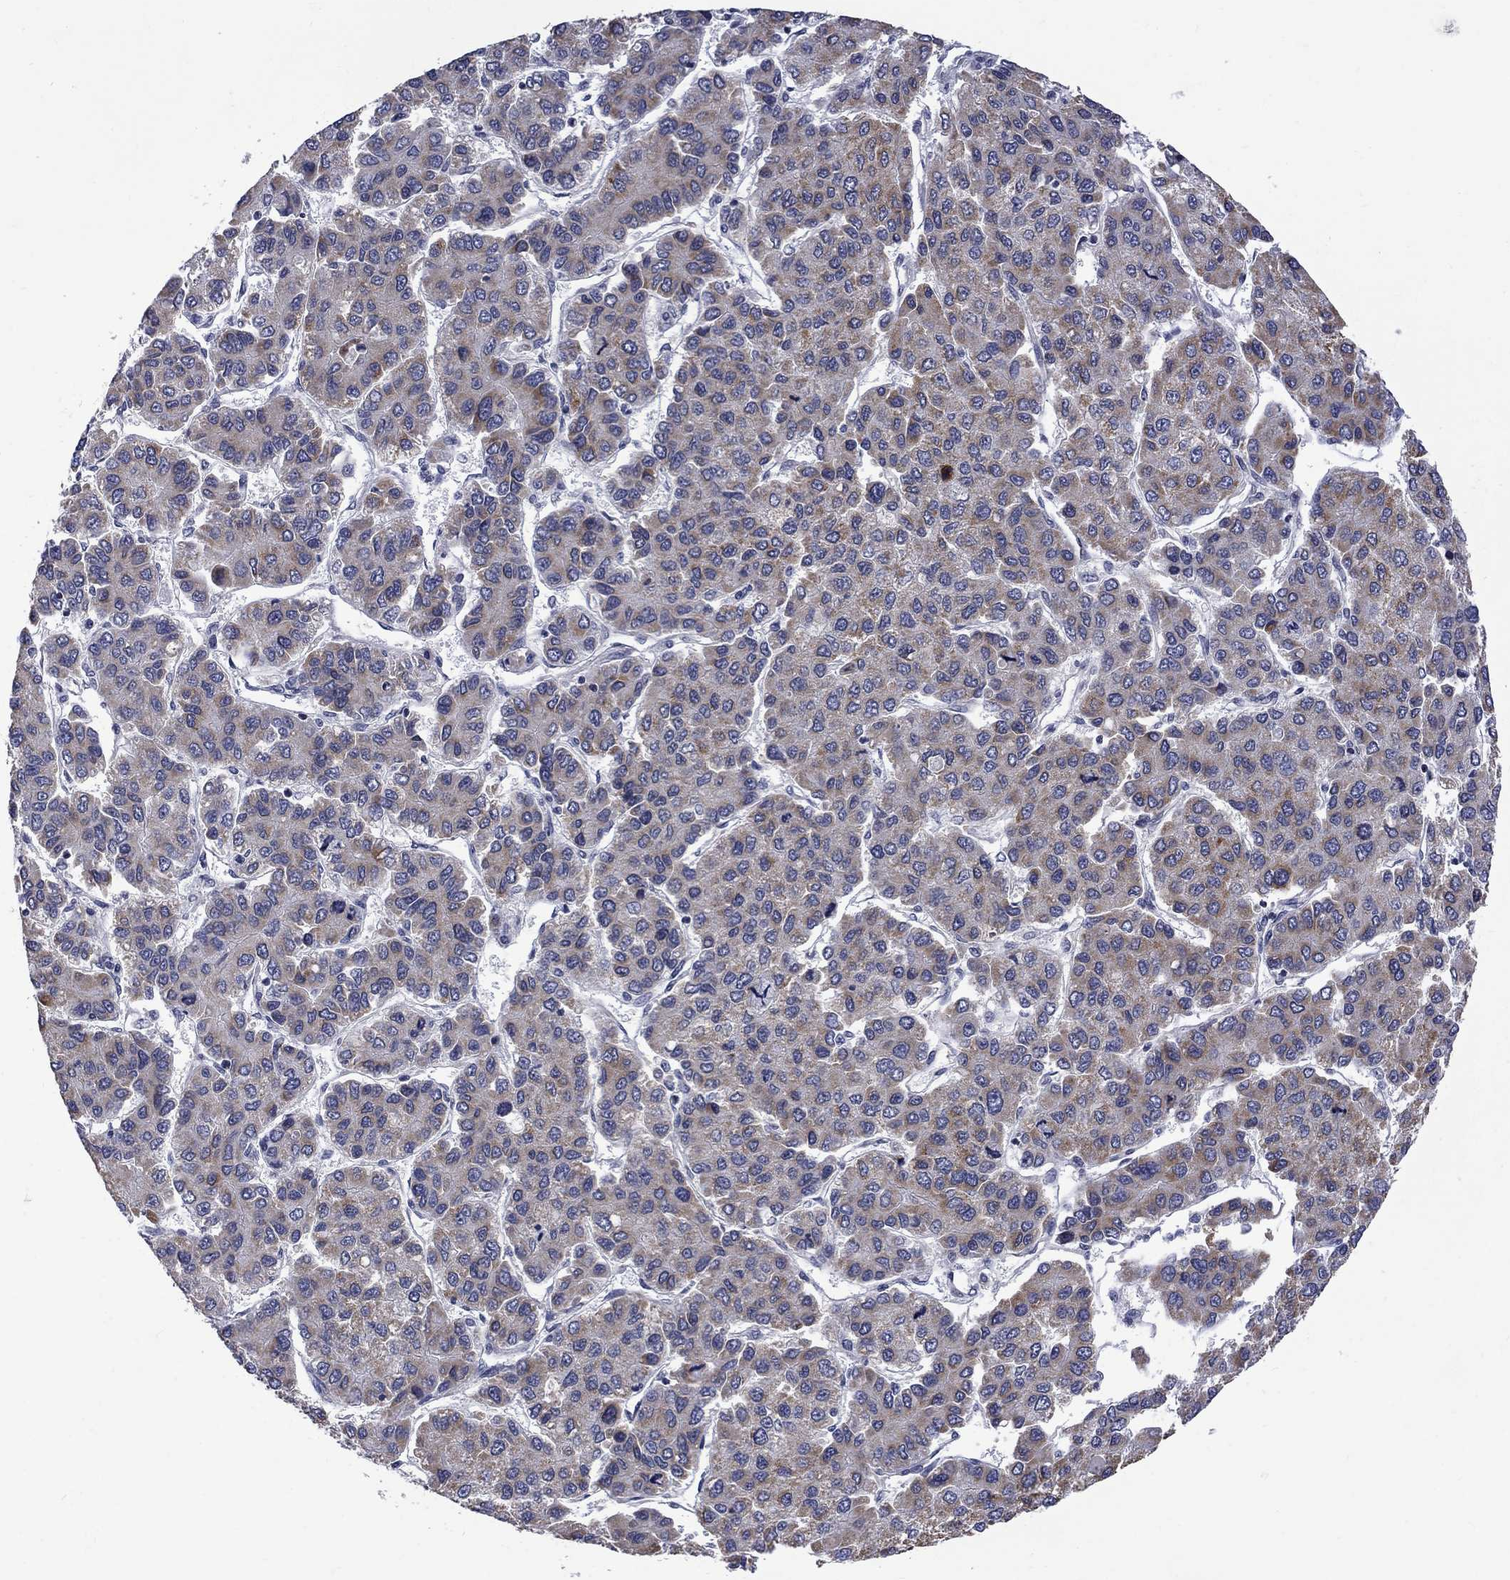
{"staining": {"intensity": "moderate", "quantity": "<25%", "location": "cytoplasmic/membranous"}, "tissue": "liver cancer", "cell_type": "Tumor cells", "image_type": "cancer", "snomed": [{"axis": "morphology", "description": "Carcinoma, Hepatocellular, NOS"}, {"axis": "topography", "description": "Liver"}], "caption": "Hepatocellular carcinoma (liver) stained with a protein marker displays moderate staining in tumor cells.", "gene": "SH2B1", "patient": {"sex": "female", "age": 66}}